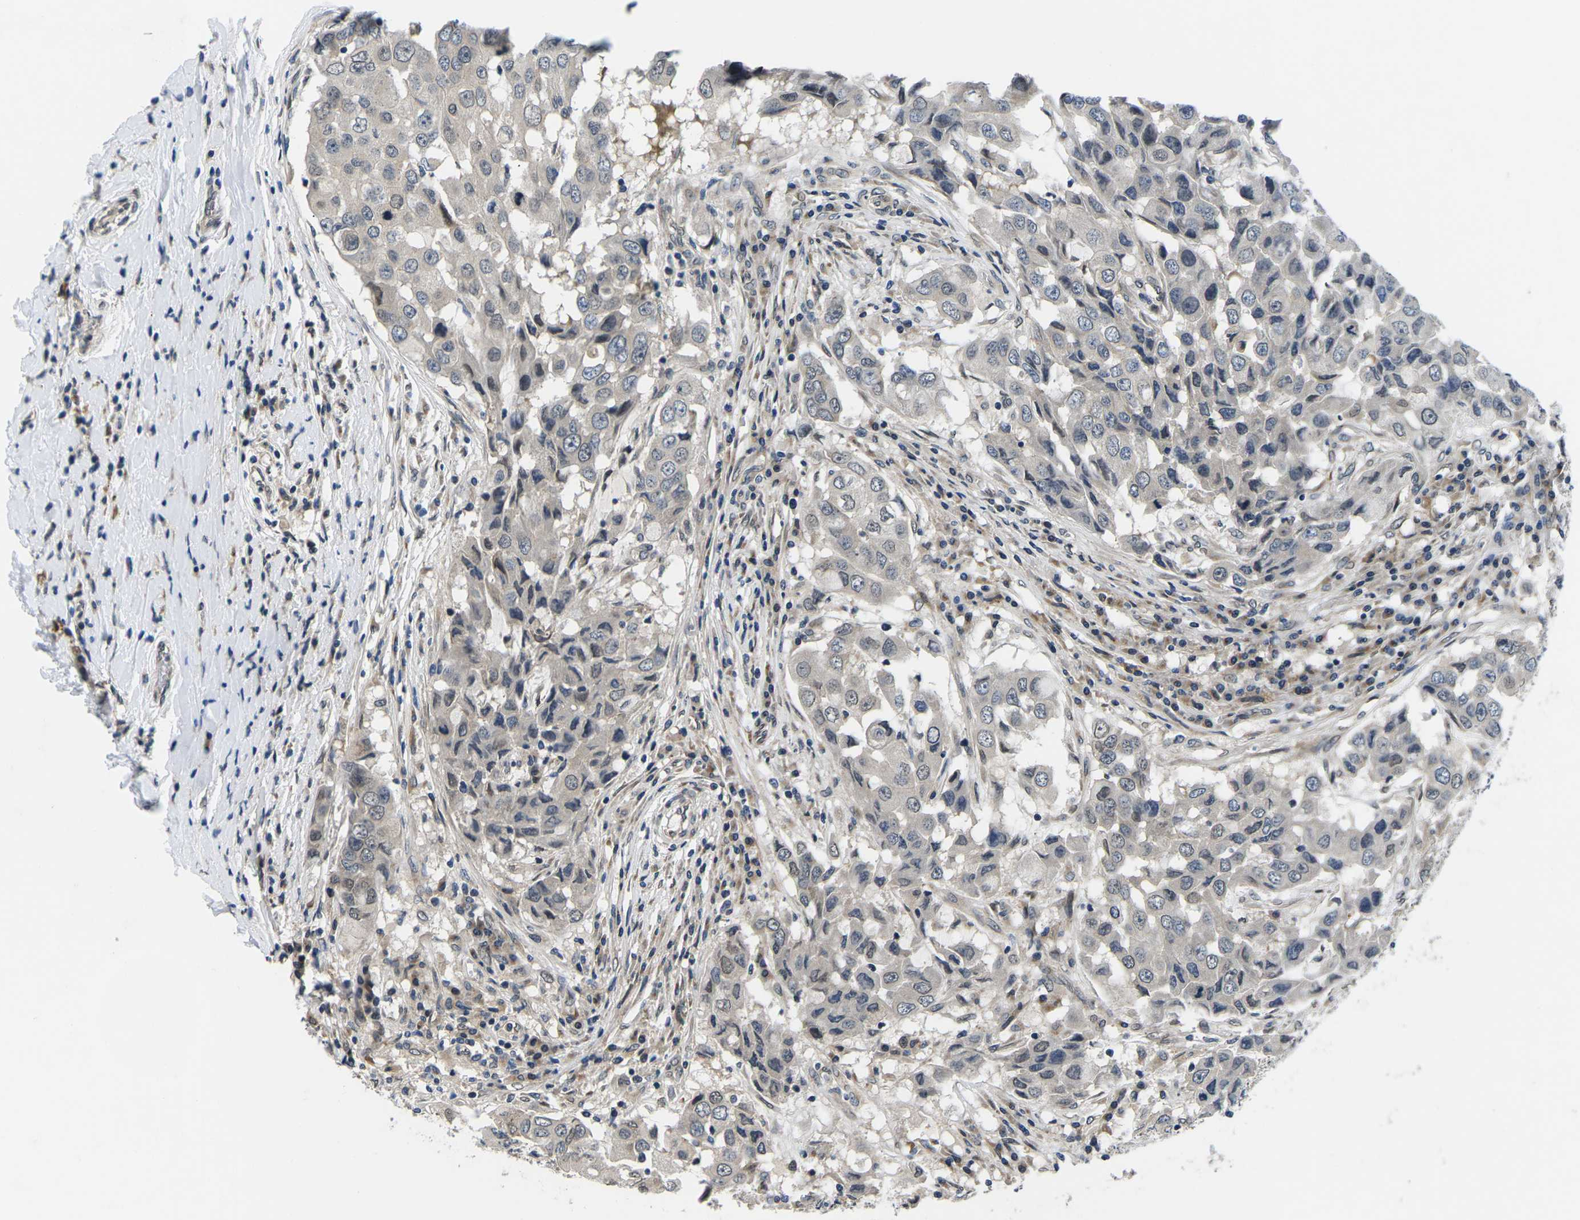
{"staining": {"intensity": "negative", "quantity": "none", "location": "none"}, "tissue": "breast cancer", "cell_type": "Tumor cells", "image_type": "cancer", "snomed": [{"axis": "morphology", "description": "Duct carcinoma"}, {"axis": "topography", "description": "Breast"}], "caption": "This is an immunohistochemistry (IHC) histopathology image of human infiltrating ductal carcinoma (breast). There is no staining in tumor cells.", "gene": "SNX10", "patient": {"sex": "female", "age": 27}}